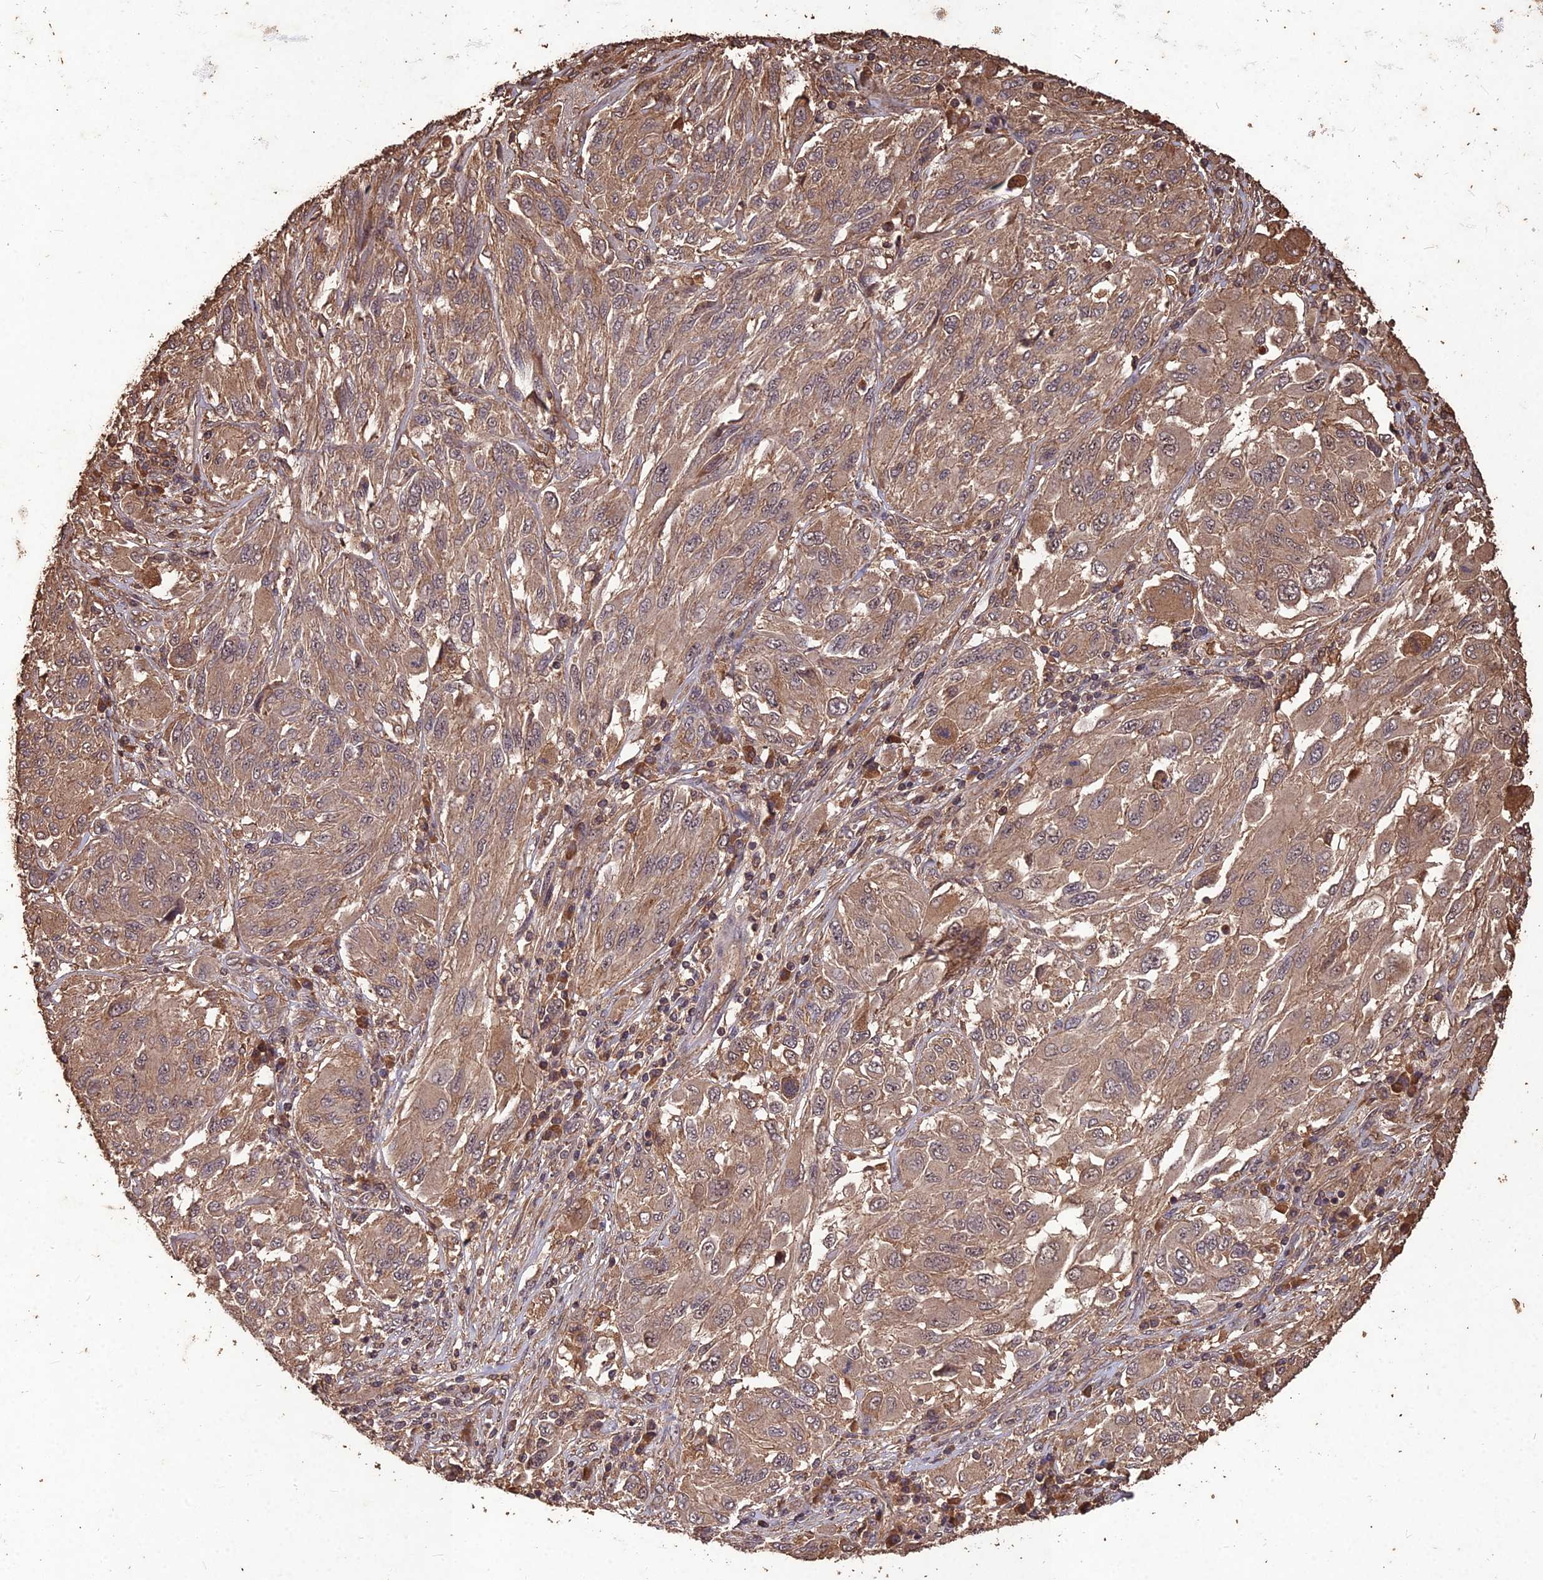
{"staining": {"intensity": "moderate", "quantity": ">75%", "location": "cytoplasmic/membranous"}, "tissue": "melanoma", "cell_type": "Tumor cells", "image_type": "cancer", "snomed": [{"axis": "morphology", "description": "Malignant melanoma, NOS"}, {"axis": "topography", "description": "Skin"}], "caption": "This histopathology image demonstrates IHC staining of human melanoma, with medium moderate cytoplasmic/membranous positivity in about >75% of tumor cells.", "gene": "SYMPK", "patient": {"sex": "female", "age": 91}}